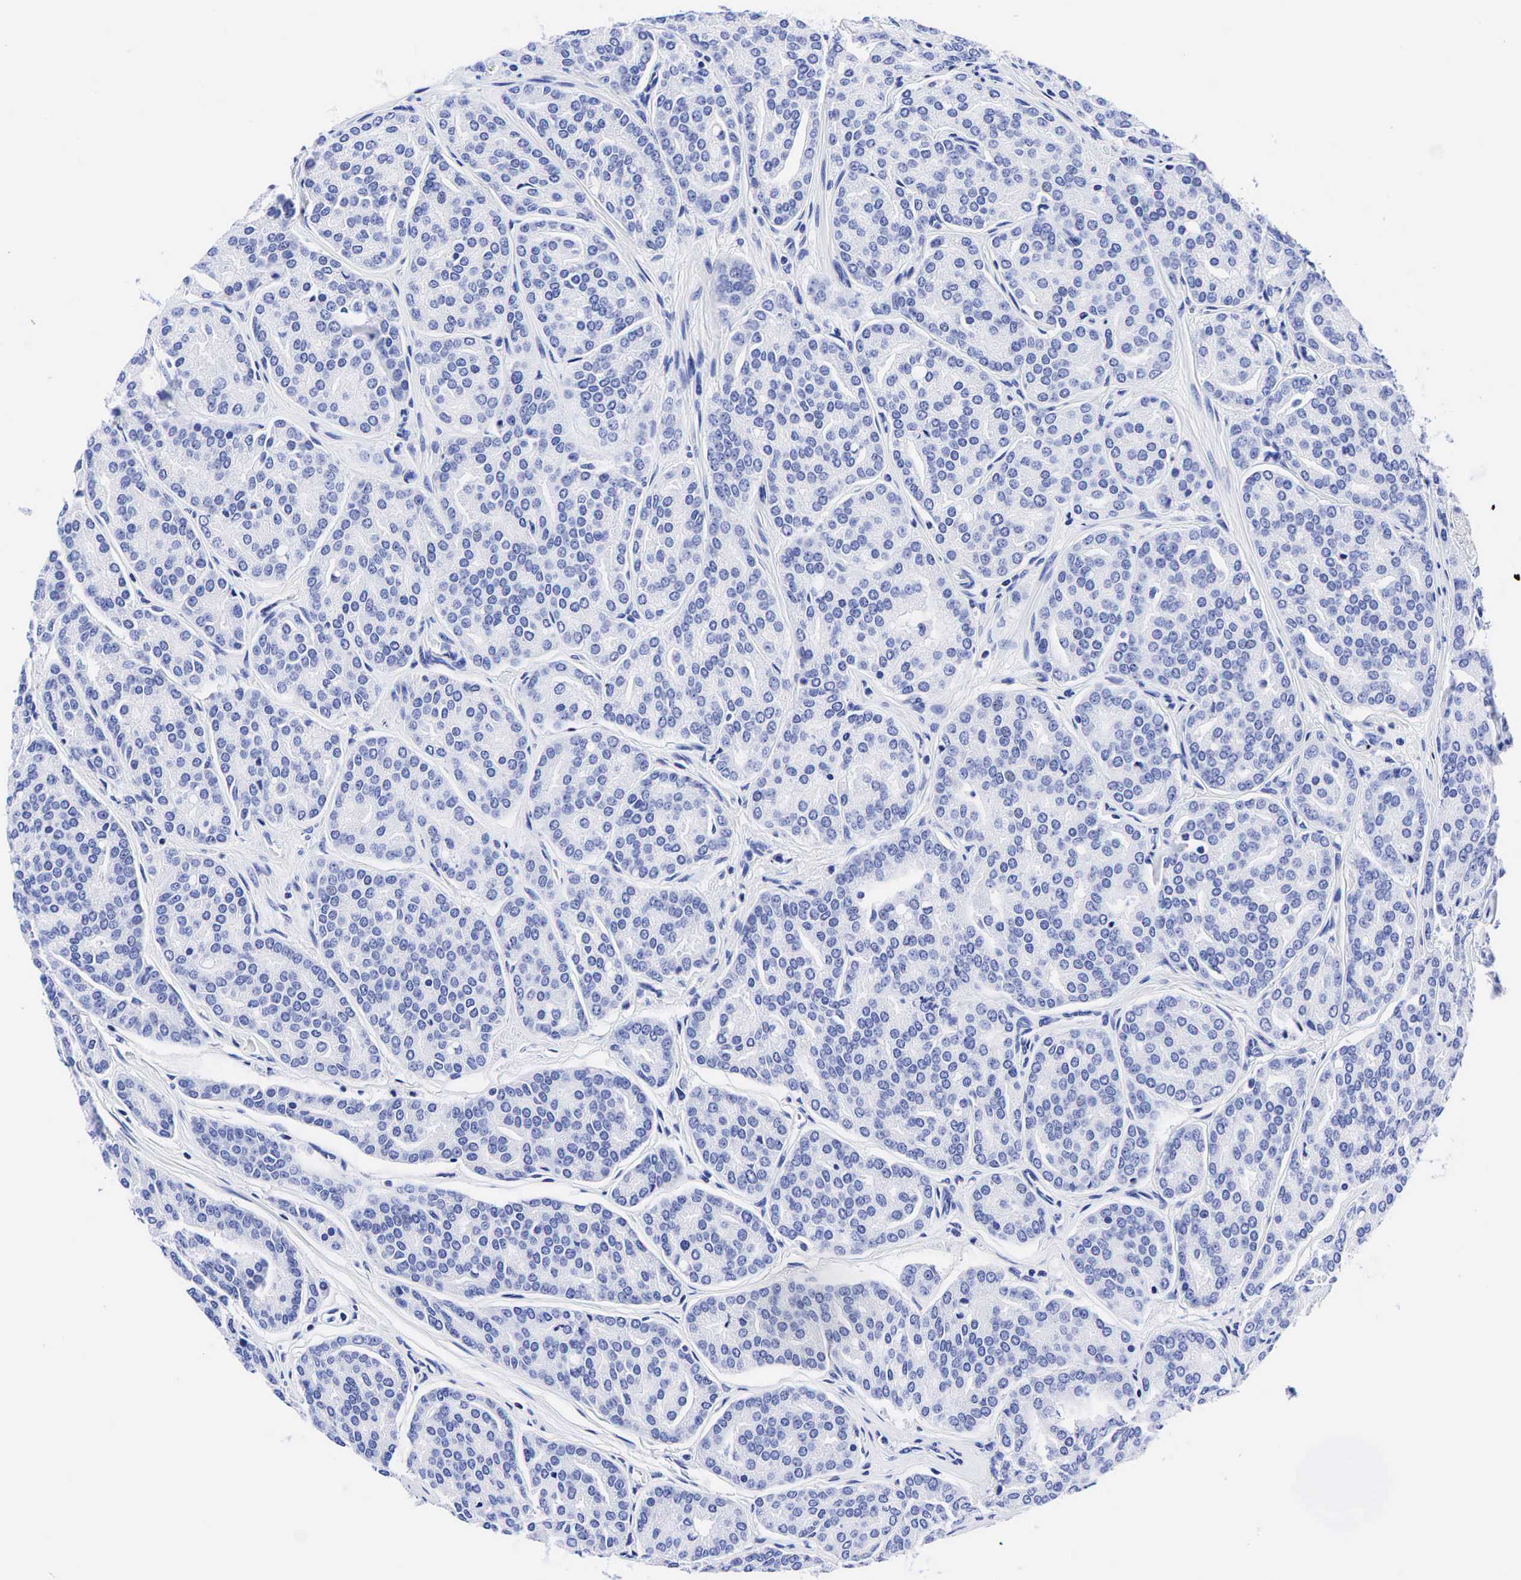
{"staining": {"intensity": "negative", "quantity": "none", "location": "none"}, "tissue": "prostate cancer", "cell_type": "Tumor cells", "image_type": "cancer", "snomed": [{"axis": "morphology", "description": "Adenocarcinoma, High grade"}, {"axis": "topography", "description": "Prostate"}], "caption": "DAB immunohistochemical staining of human adenocarcinoma (high-grade) (prostate) displays no significant positivity in tumor cells.", "gene": "CEACAM5", "patient": {"sex": "male", "age": 64}}